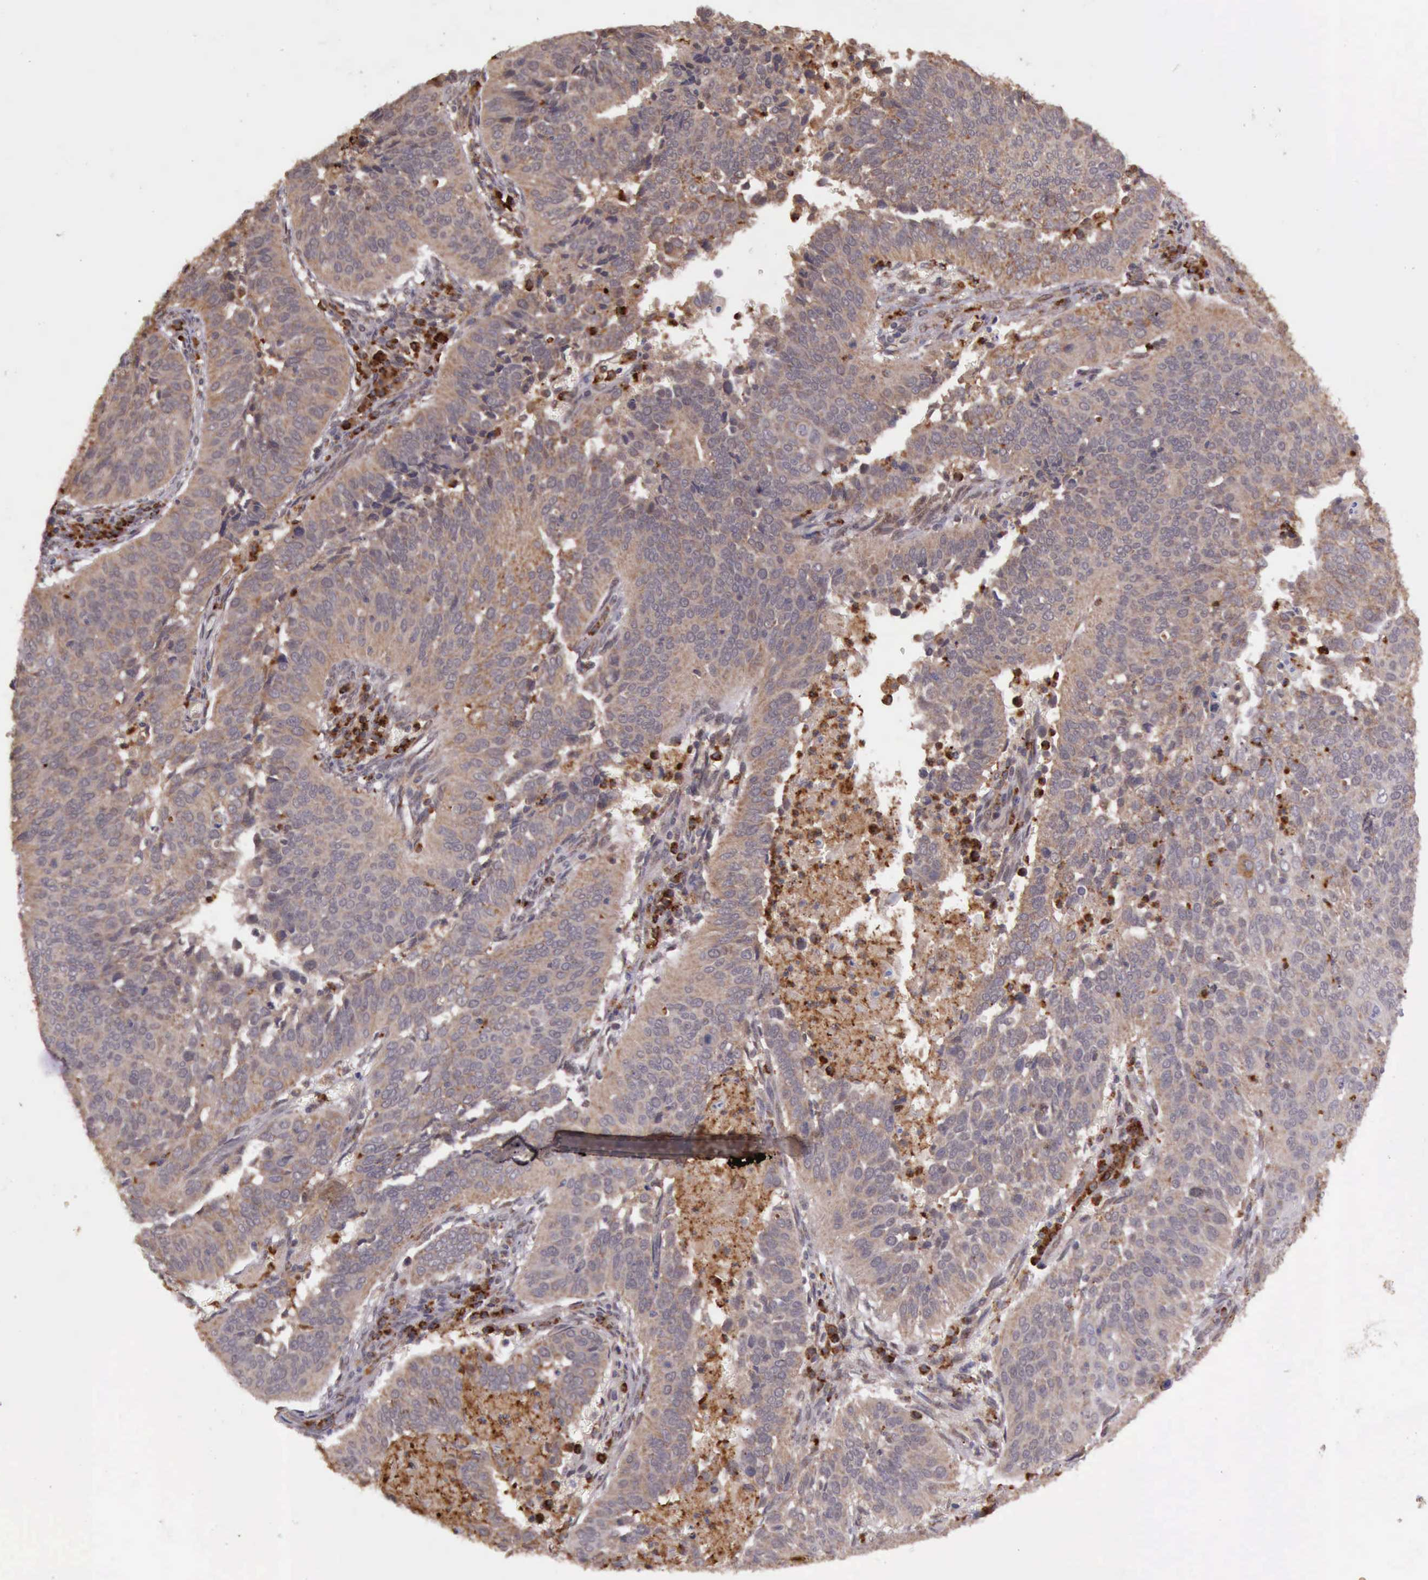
{"staining": {"intensity": "moderate", "quantity": ">75%", "location": "cytoplasmic/membranous"}, "tissue": "cervical cancer", "cell_type": "Tumor cells", "image_type": "cancer", "snomed": [{"axis": "morphology", "description": "Squamous cell carcinoma, NOS"}, {"axis": "topography", "description": "Cervix"}], "caption": "A histopathology image of cervical cancer stained for a protein demonstrates moderate cytoplasmic/membranous brown staining in tumor cells.", "gene": "ARMCX3", "patient": {"sex": "female", "age": 39}}